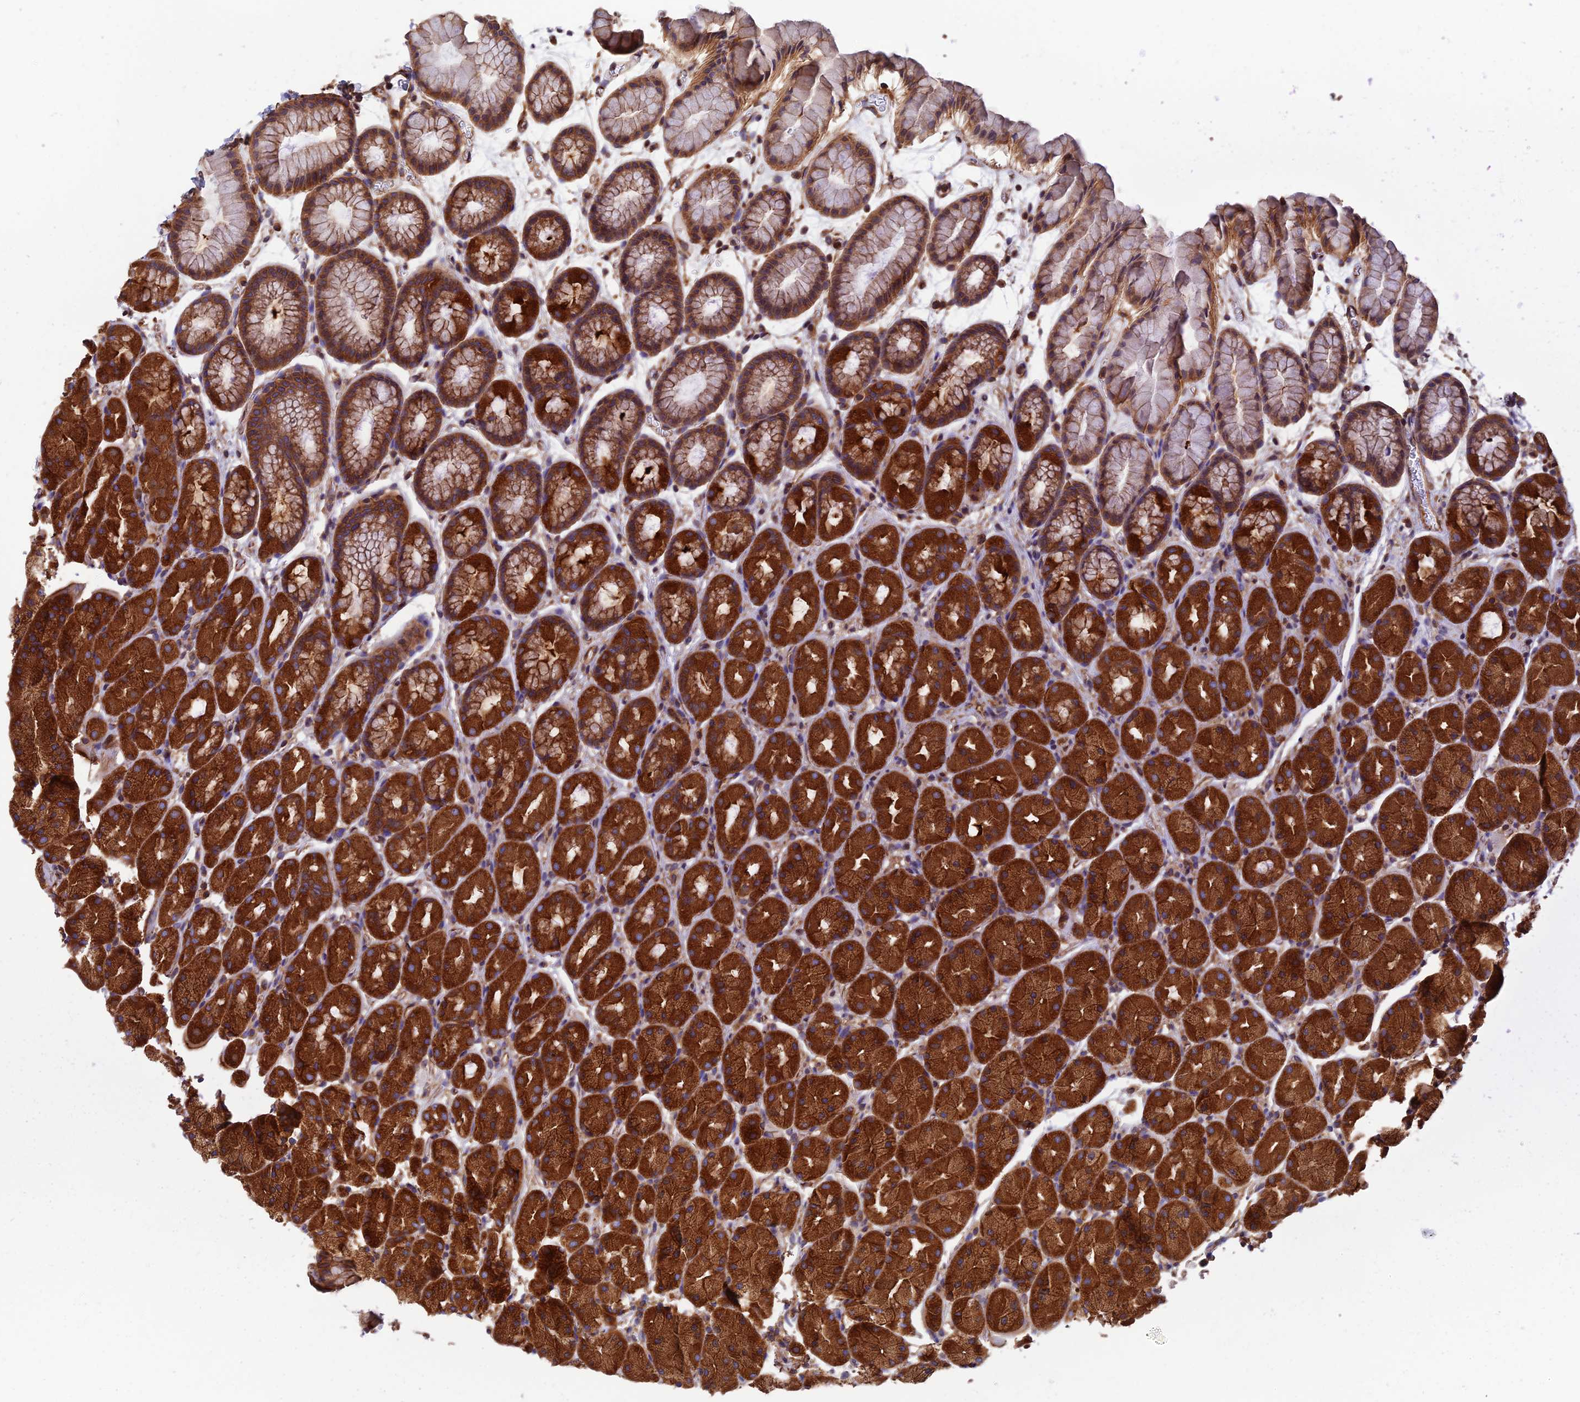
{"staining": {"intensity": "strong", "quantity": ">75%", "location": "cytoplasmic/membranous"}, "tissue": "stomach", "cell_type": "Glandular cells", "image_type": "normal", "snomed": [{"axis": "morphology", "description": "Normal tissue, NOS"}, {"axis": "topography", "description": "Stomach, upper"}, {"axis": "topography", "description": "Stomach"}], "caption": "Stomach was stained to show a protein in brown. There is high levels of strong cytoplasmic/membranous expression in approximately >75% of glandular cells. The protein of interest is stained brown, and the nuclei are stained in blue (DAB IHC with brightfield microscopy, high magnification).", "gene": "DCTN2", "patient": {"sex": "male", "age": 47}}